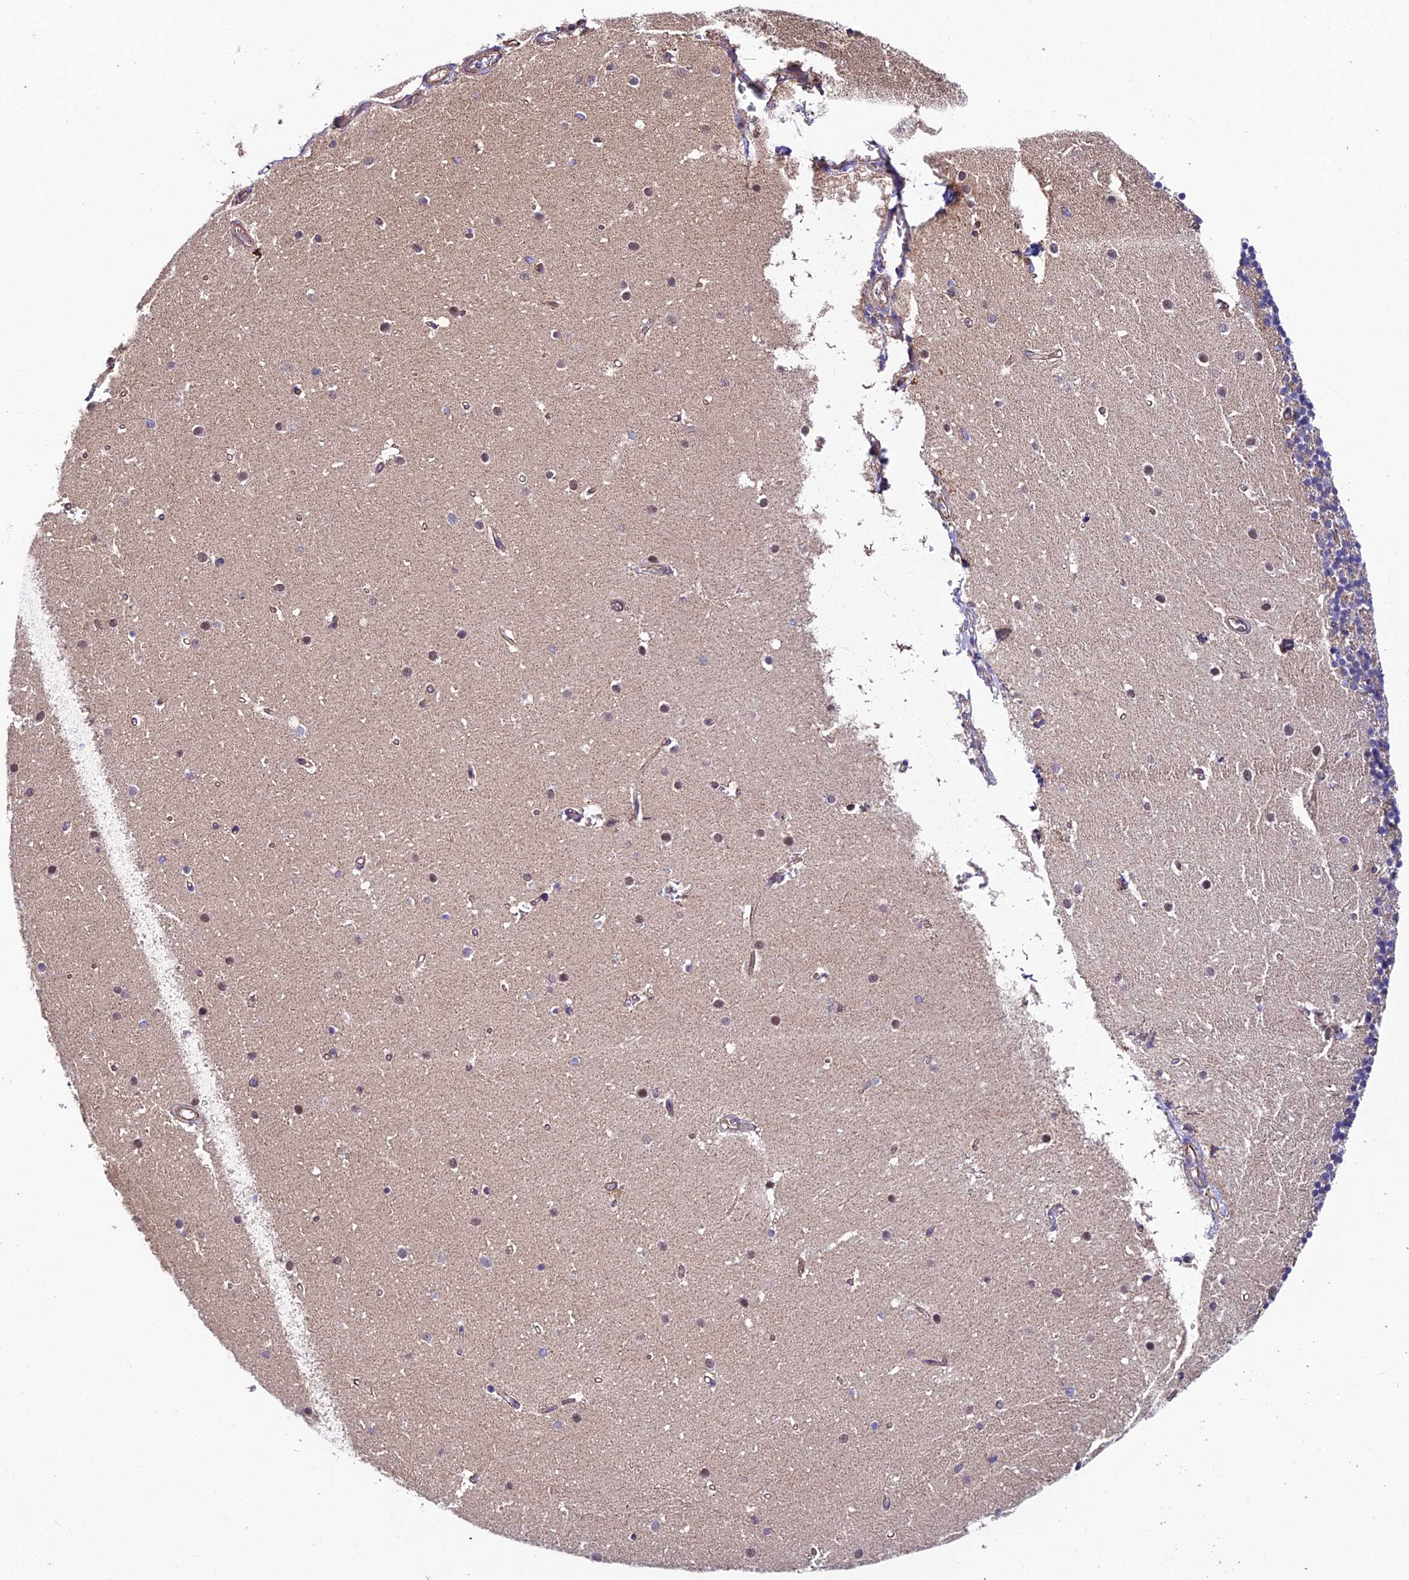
{"staining": {"intensity": "moderate", "quantity": "<25%", "location": "cytoplasmic/membranous"}, "tissue": "cerebellum", "cell_type": "Cells in granular layer", "image_type": "normal", "snomed": [{"axis": "morphology", "description": "Normal tissue, NOS"}, {"axis": "topography", "description": "Cerebellum"}], "caption": "A brown stain shows moderate cytoplasmic/membranous expression of a protein in cells in granular layer of normal human cerebellum. (IHC, brightfield microscopy, high magnification).", "gene": "QRFP", "patient": {"sex": "male", "age": 54}}